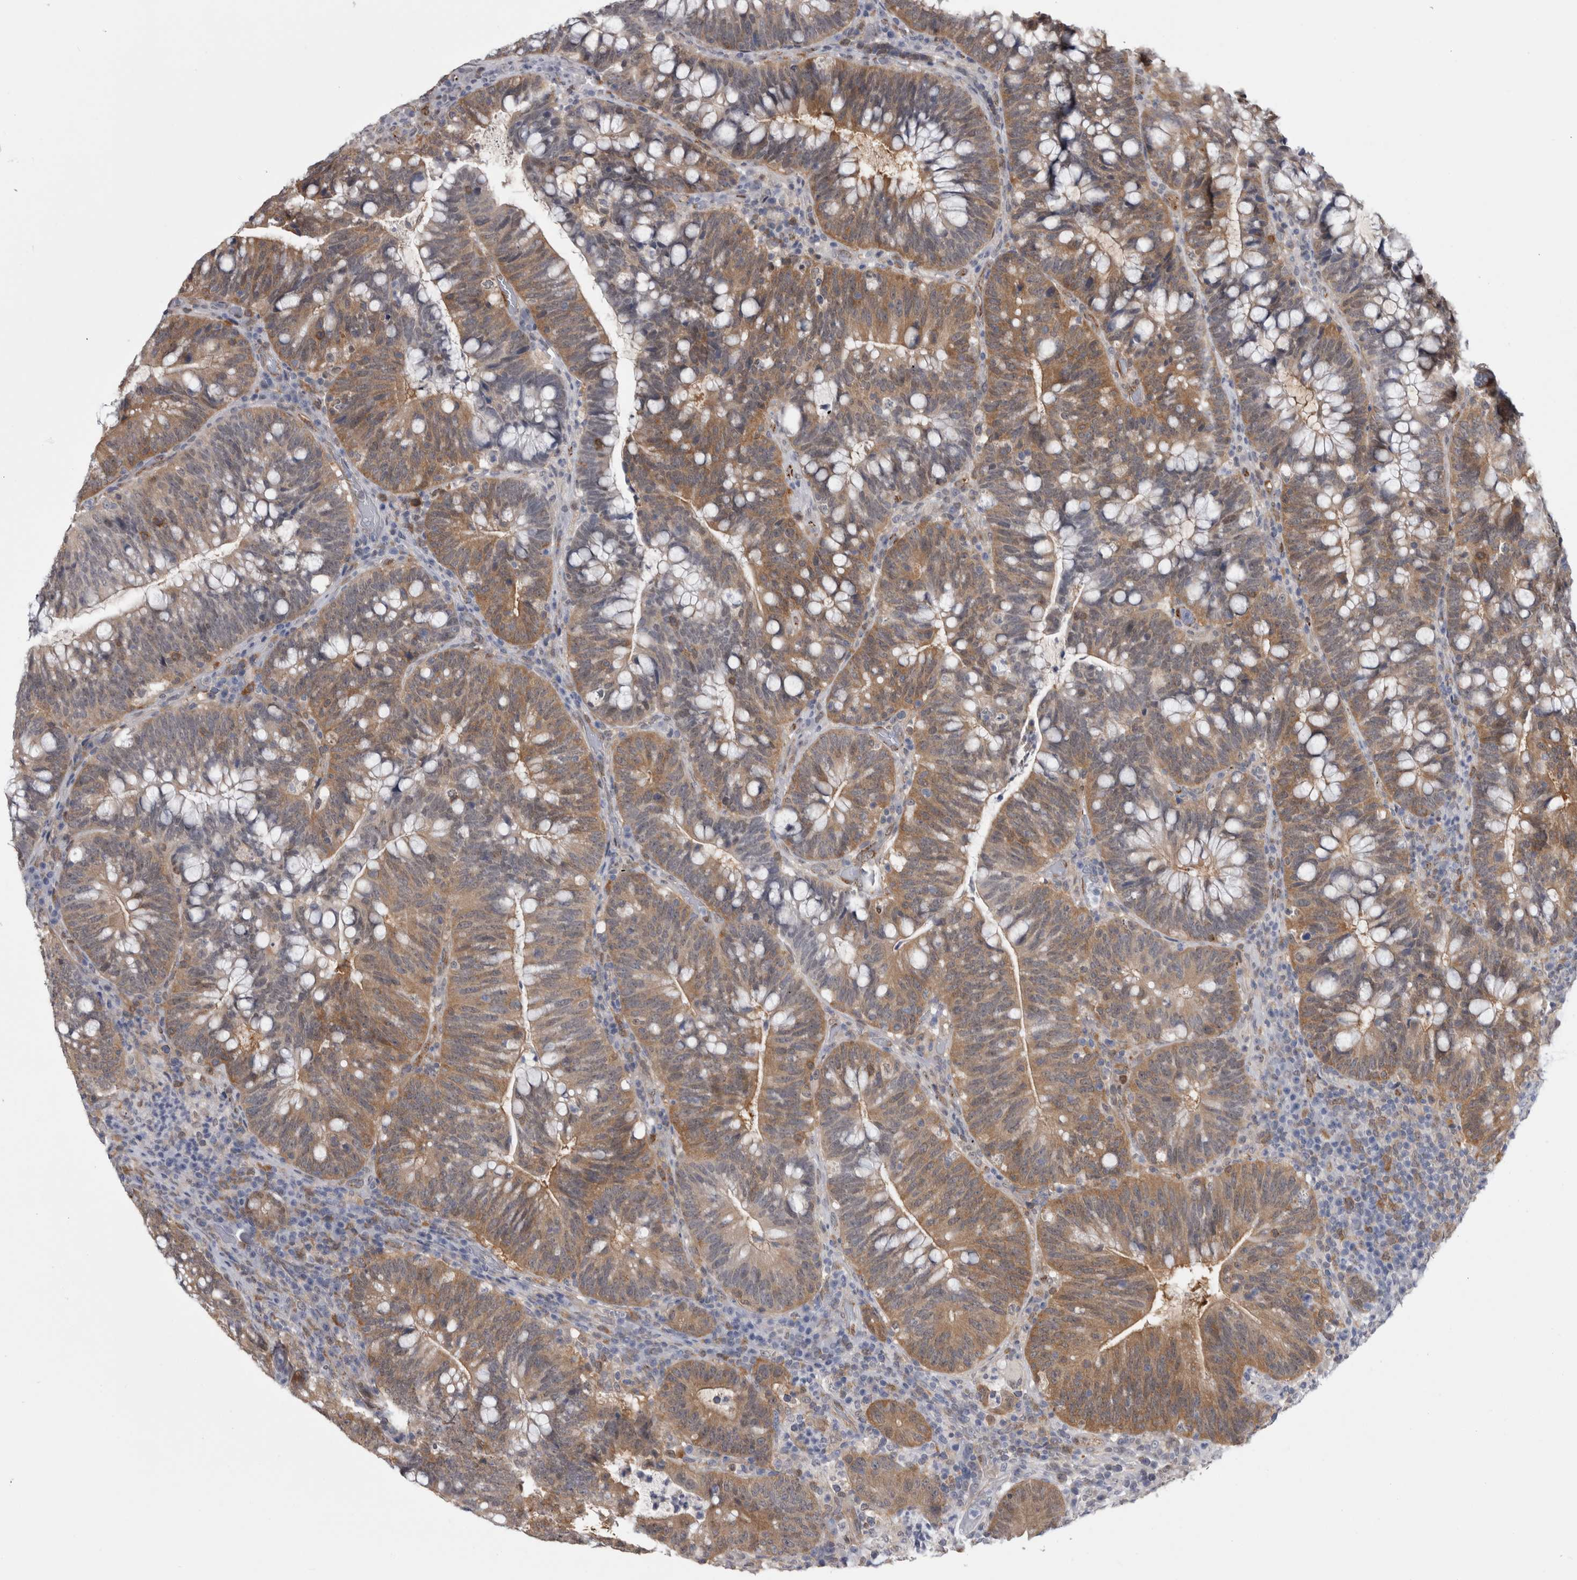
{"staining": {"intensity": "moderate", "quantity": ">75%", "location": "cytoplasmic/membranous"}, "tissue": "colorectal cancer", "cell_type": "Tumor cells", "image_type": "cancer", "snomed": [{"axis": "morphology", "description": "Adenocarcinoma, NOS"}, {"axis": "topography", "description": "Colon"}], "caption": "Tumor cells reveal medium levels of moderate cytoplasmic/membranous positivity in approximately >75% of cells in human colorectal cancer (adenocarcinoma).", "gene": "ACOT7", "patient": {"sex": "female", "age": 66}}